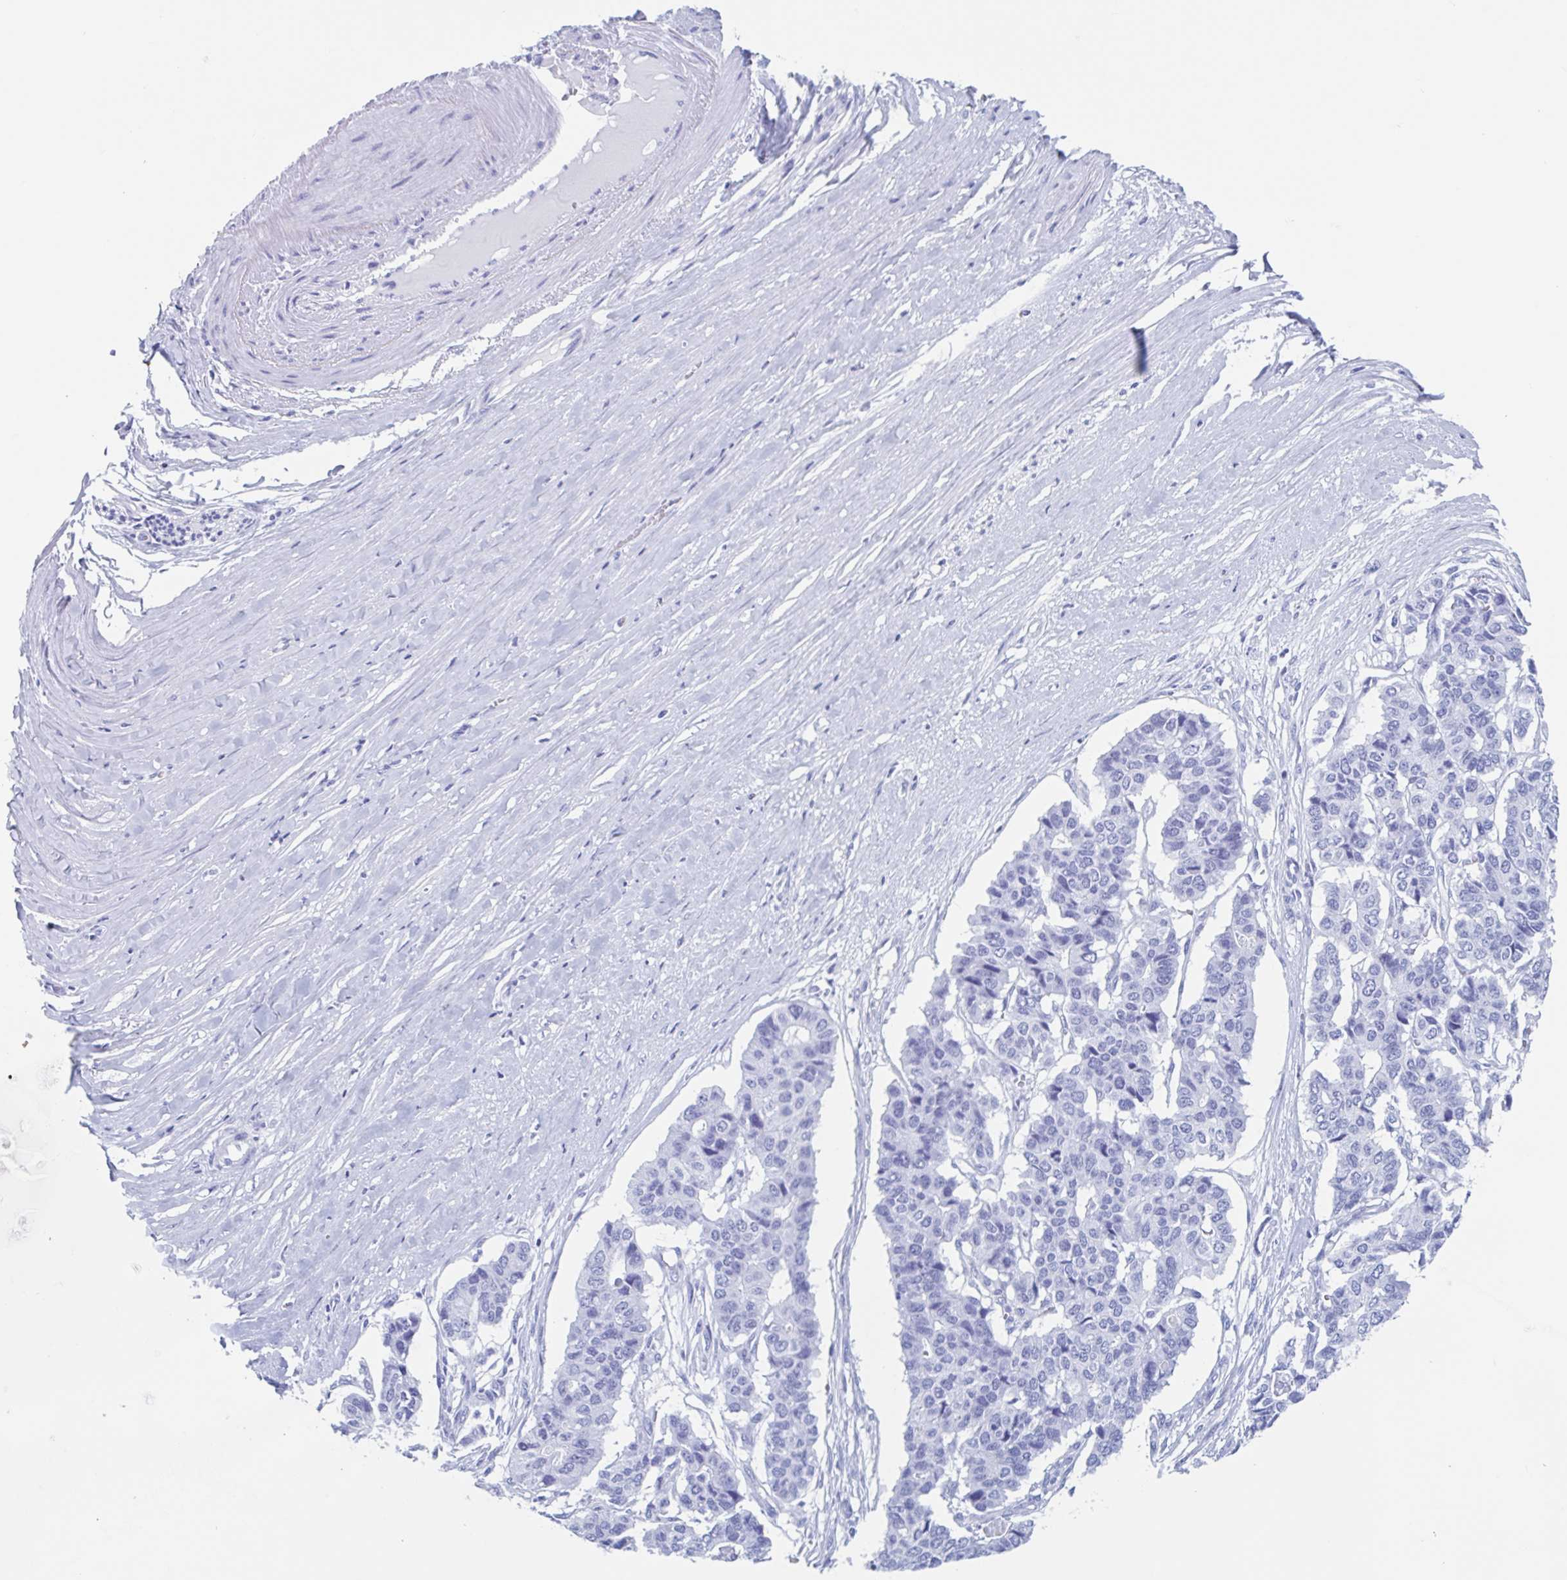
{"staining": {"intensity": "negative", "quantity": "none", "location": "none"}, "tissue": "pancreatic cancer", "cell_type": "Tumor cells", "image_type": "cancer", "snomed": [{"axis": "morphology", "description": "Adenocarcinoma, NOS"}, {"axis": "topography", "description": "Pancreas"}], "caption": "IHC image of neoplastic tissue: human pancreatic adenocarcinoma stained with DAB displays no significant protein expression in tumor cells.", "gene": "HDGFL1", "patient": {"sex": "male", "age": 50}}